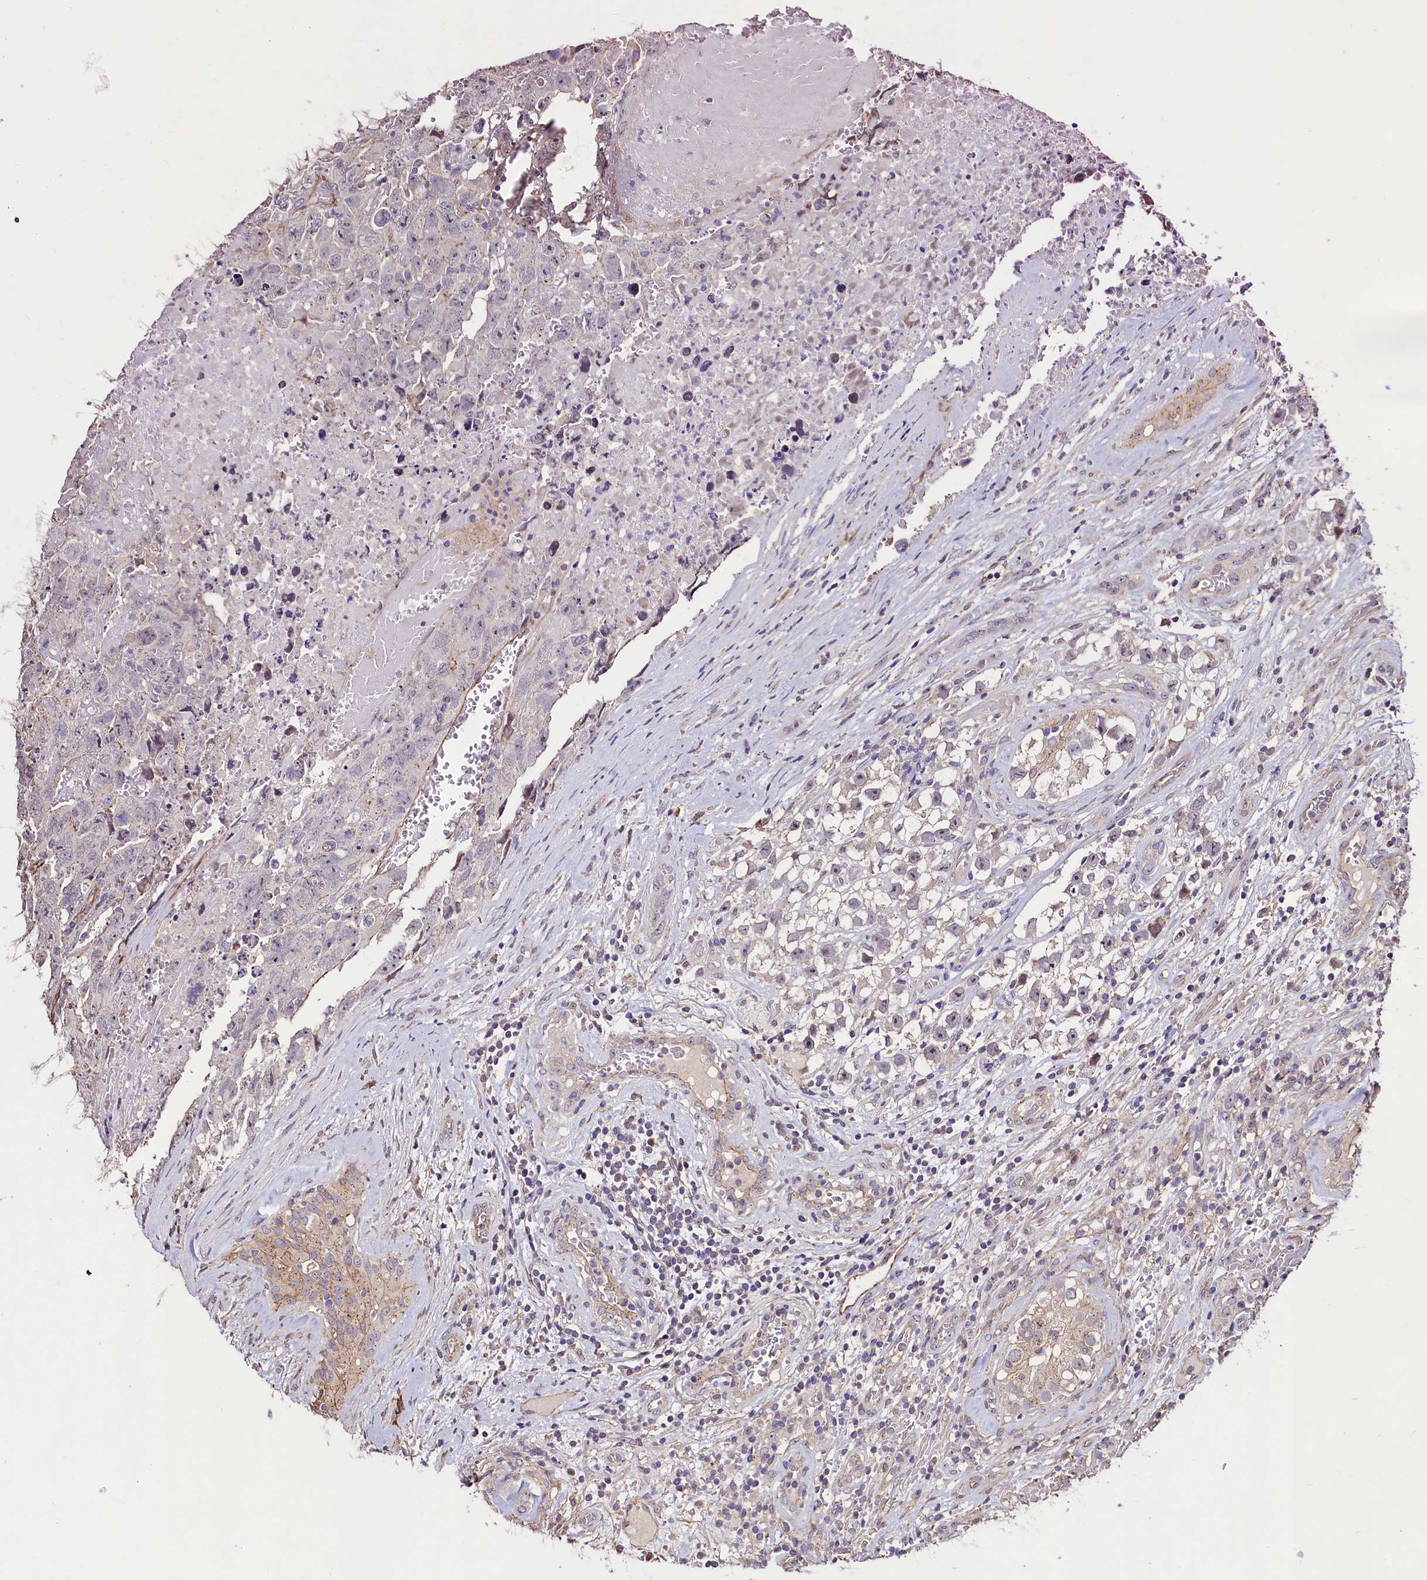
{"staining": {"intensity": "negative", "quantity": "none", "location": "none"}, "tissue": "testis cancer", "cell_type": "Tumor cells", "image_type": "cancer", "snomed": [{"axis": "morphology", "description": "Carcinoma, Embryonal, NOS"}, {"axis": "topography", "description": "Testis"}], "caption": "Immunohistochemical staining of human embryonal carcinoma (testis) reveals no significant staining in tumor cells. (DAB IHC, high magnification).", "gene": "PALM", "patient": {"sex": "male", "age": 45}}